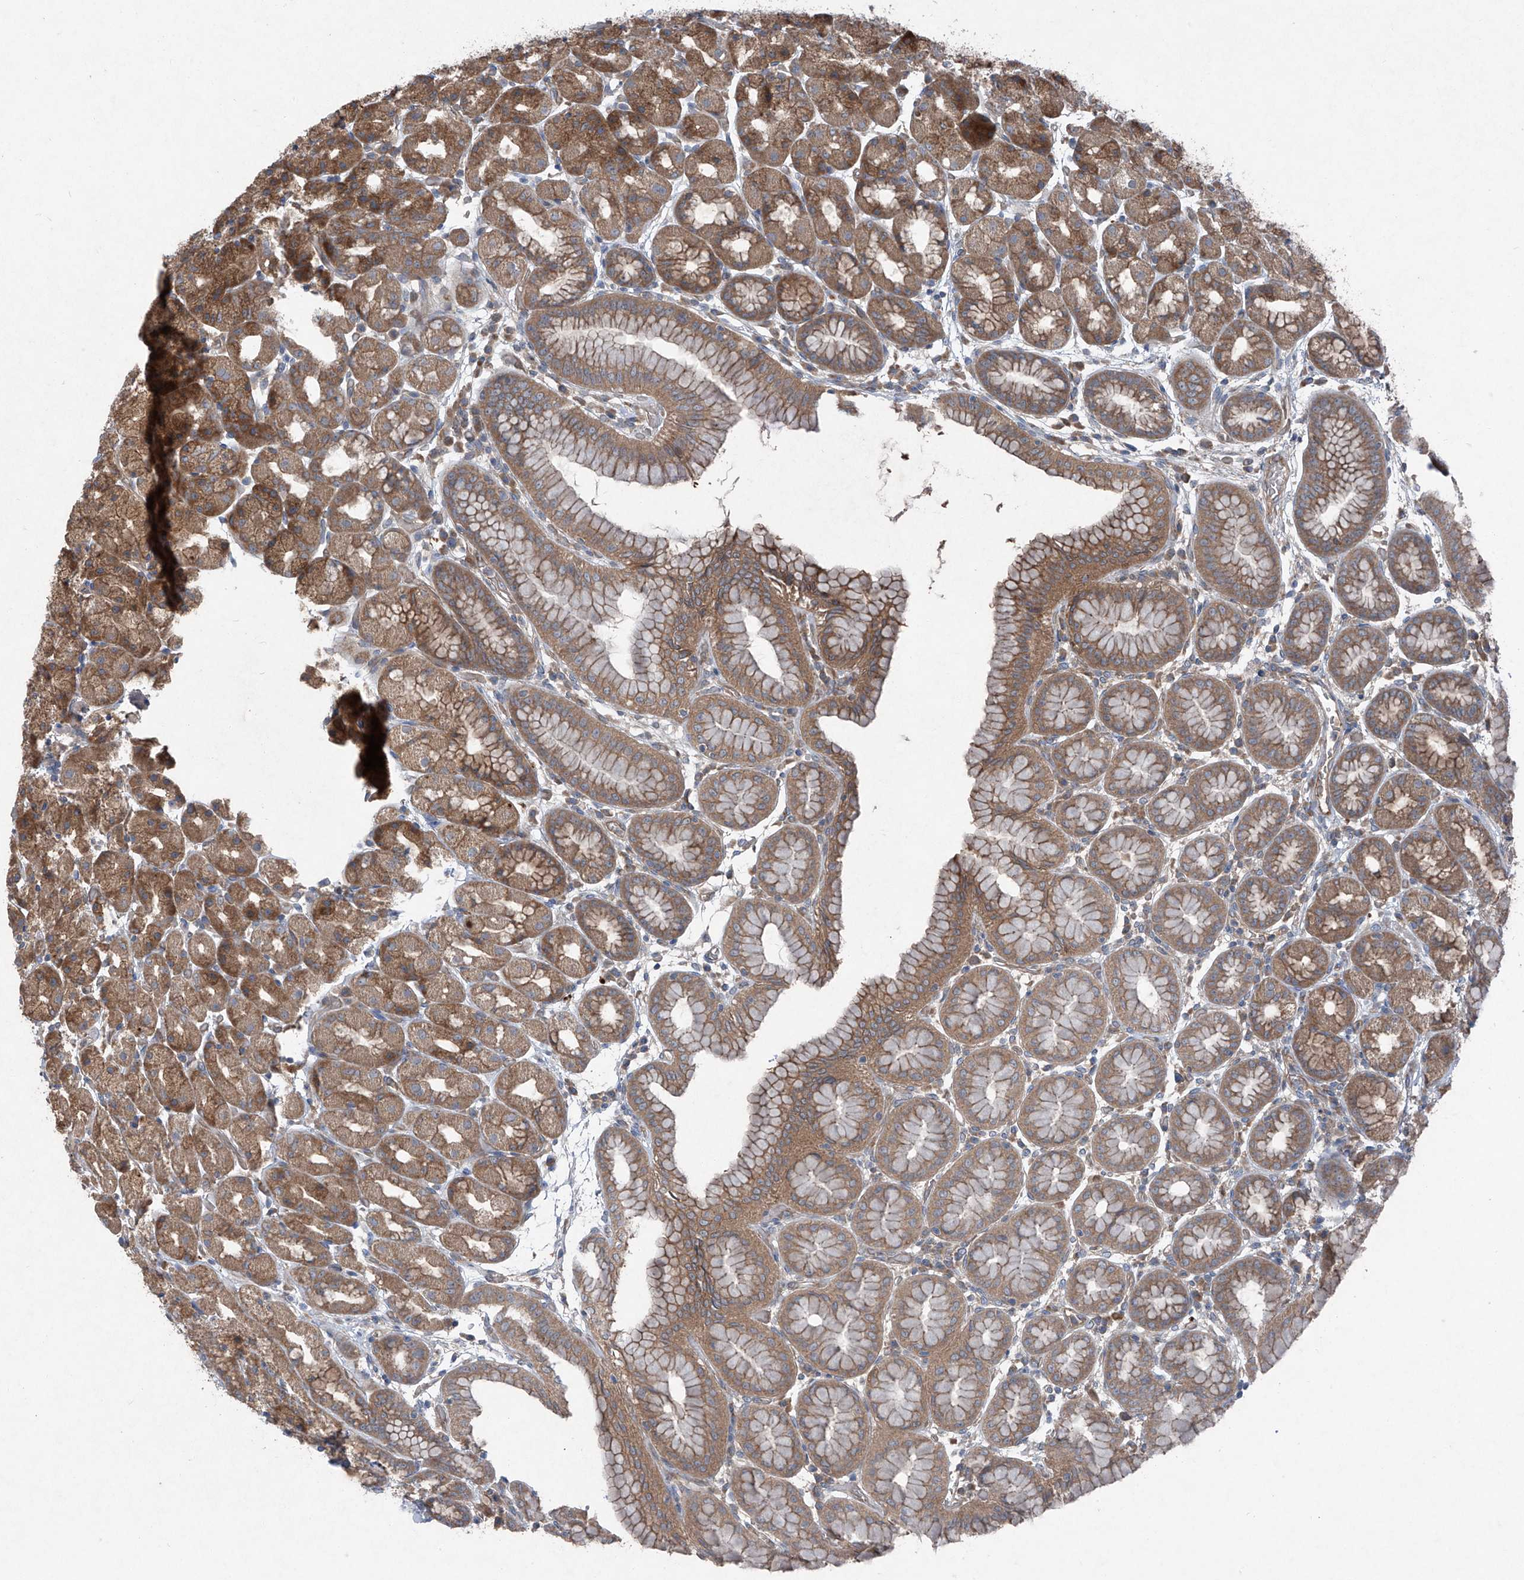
{"staining": {"intensity": "moderate", "quantity": ">75%", "location": "cytoplasmic/membranous"}, "tissue": "stomach", "cell_type": "Glandular cells", "image_type": "normal", "snomed": [{"axis": "morphology", "description": "Normal tissue, NOS"}, {"axis": "topography", "description": "Stomach, upper"}], "caption": "Immunohistochemical staining of unremarkable human stomach displays >75% levels of moderate cytoplasmic/membranous protein expression in approximately >75% of glandular cells.", "gene": "FOXRED2", "patient": {"sex": "male", "age": 68}}